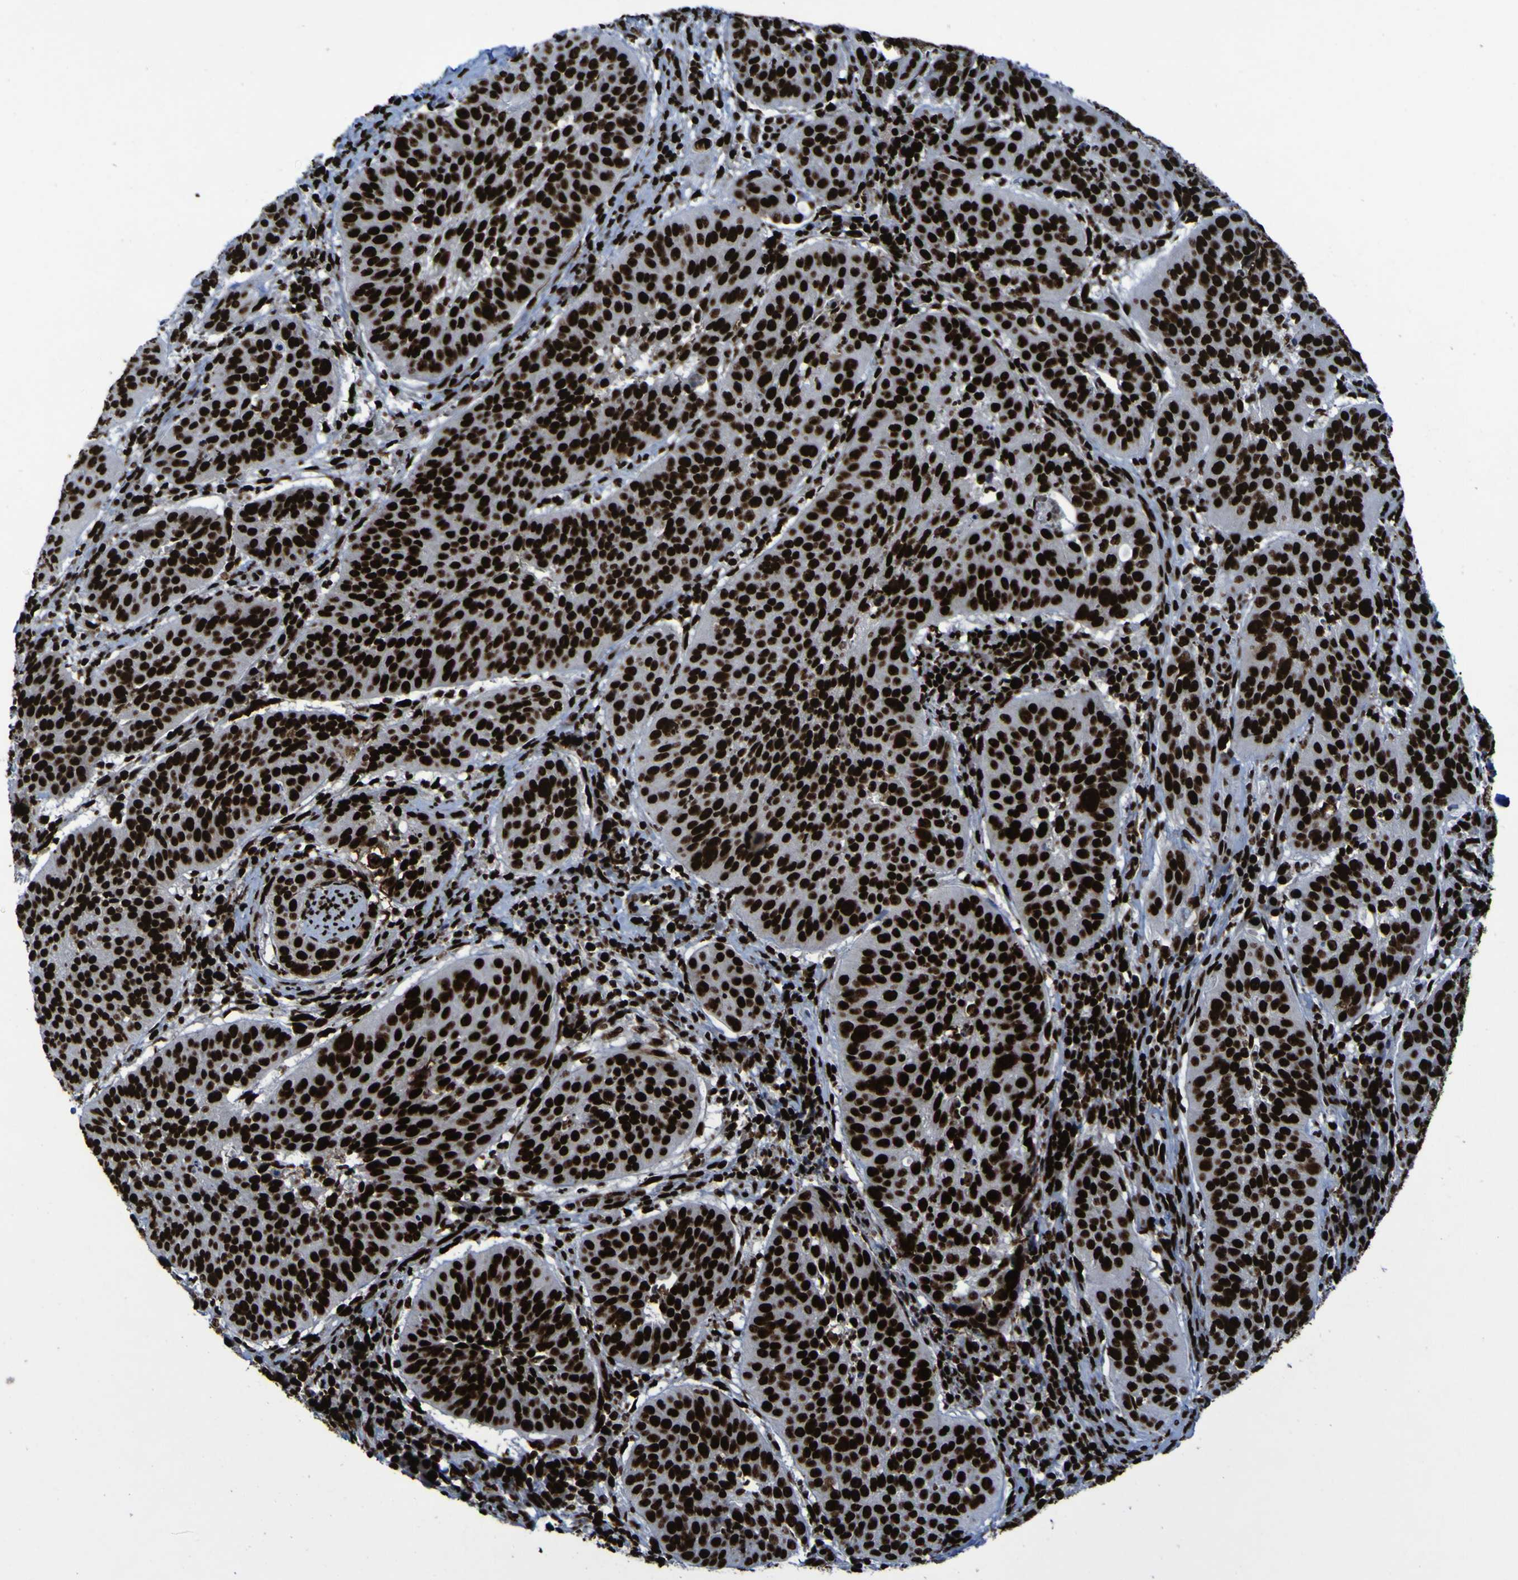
{"staining": {"intensity": "strong", "quantity": ">75%", "location": "nuclear"}, "tissue": "cervical cancer", "cell_type": "Tumor cells", "image_type": "cancer", "snomed": [{"axis": "morphology", "description": "Normal tissue, NOS"}, {"axis": "morphology", "description": "Squamous cell carcinoma, NOS"}, {"axis": "topography", "description": "Cervix"}], "caption": "Immunohistochemical staining of cervical cancer displays high levels of strong nuclear expression in approximately >75% of tumor cells.", "gene": "NPM1", "patient": {"sex": "female", "age": 39}}